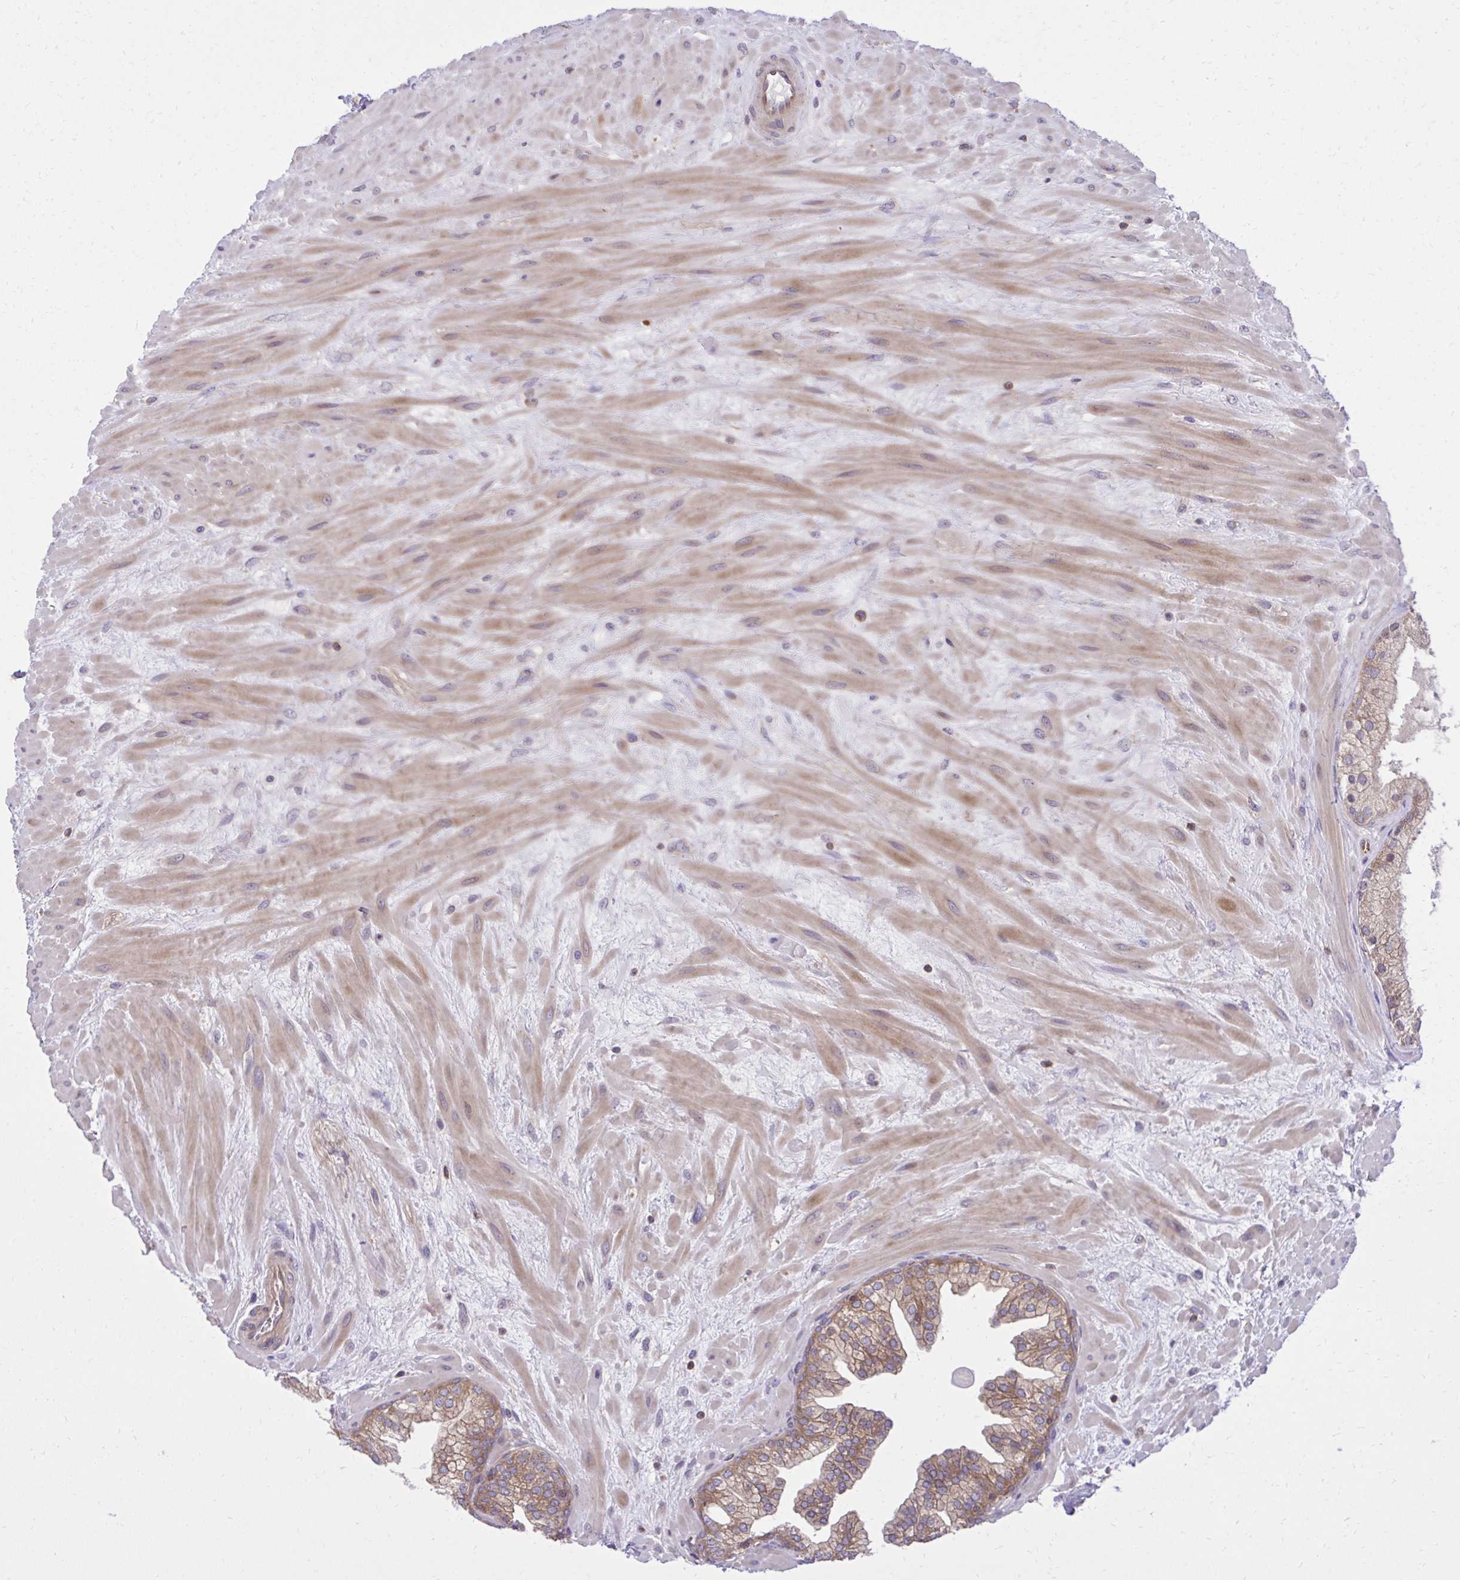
{"staining": {"intensity": "moderate", "quantity": ">75%", "location": "cytoplasmic/membranous"}, "tissue": "prostate", "cell_type": "Glandular cells", "image_type": "normal", "snomed": [{"axis": "morphology", "description": "Normal tissue, NOS"}, {"axis": "topography", "description": "Prostate"}, {"axis": "topography", "description": "Peripheral nerve tissue"}], "caption": "Moderate cytoplasmic/membranous expression is identified in approximately >75% of glandular cells in benign prostate.", "gene": "PPP5C", "patient": {"sex": "male", "age": 61}}